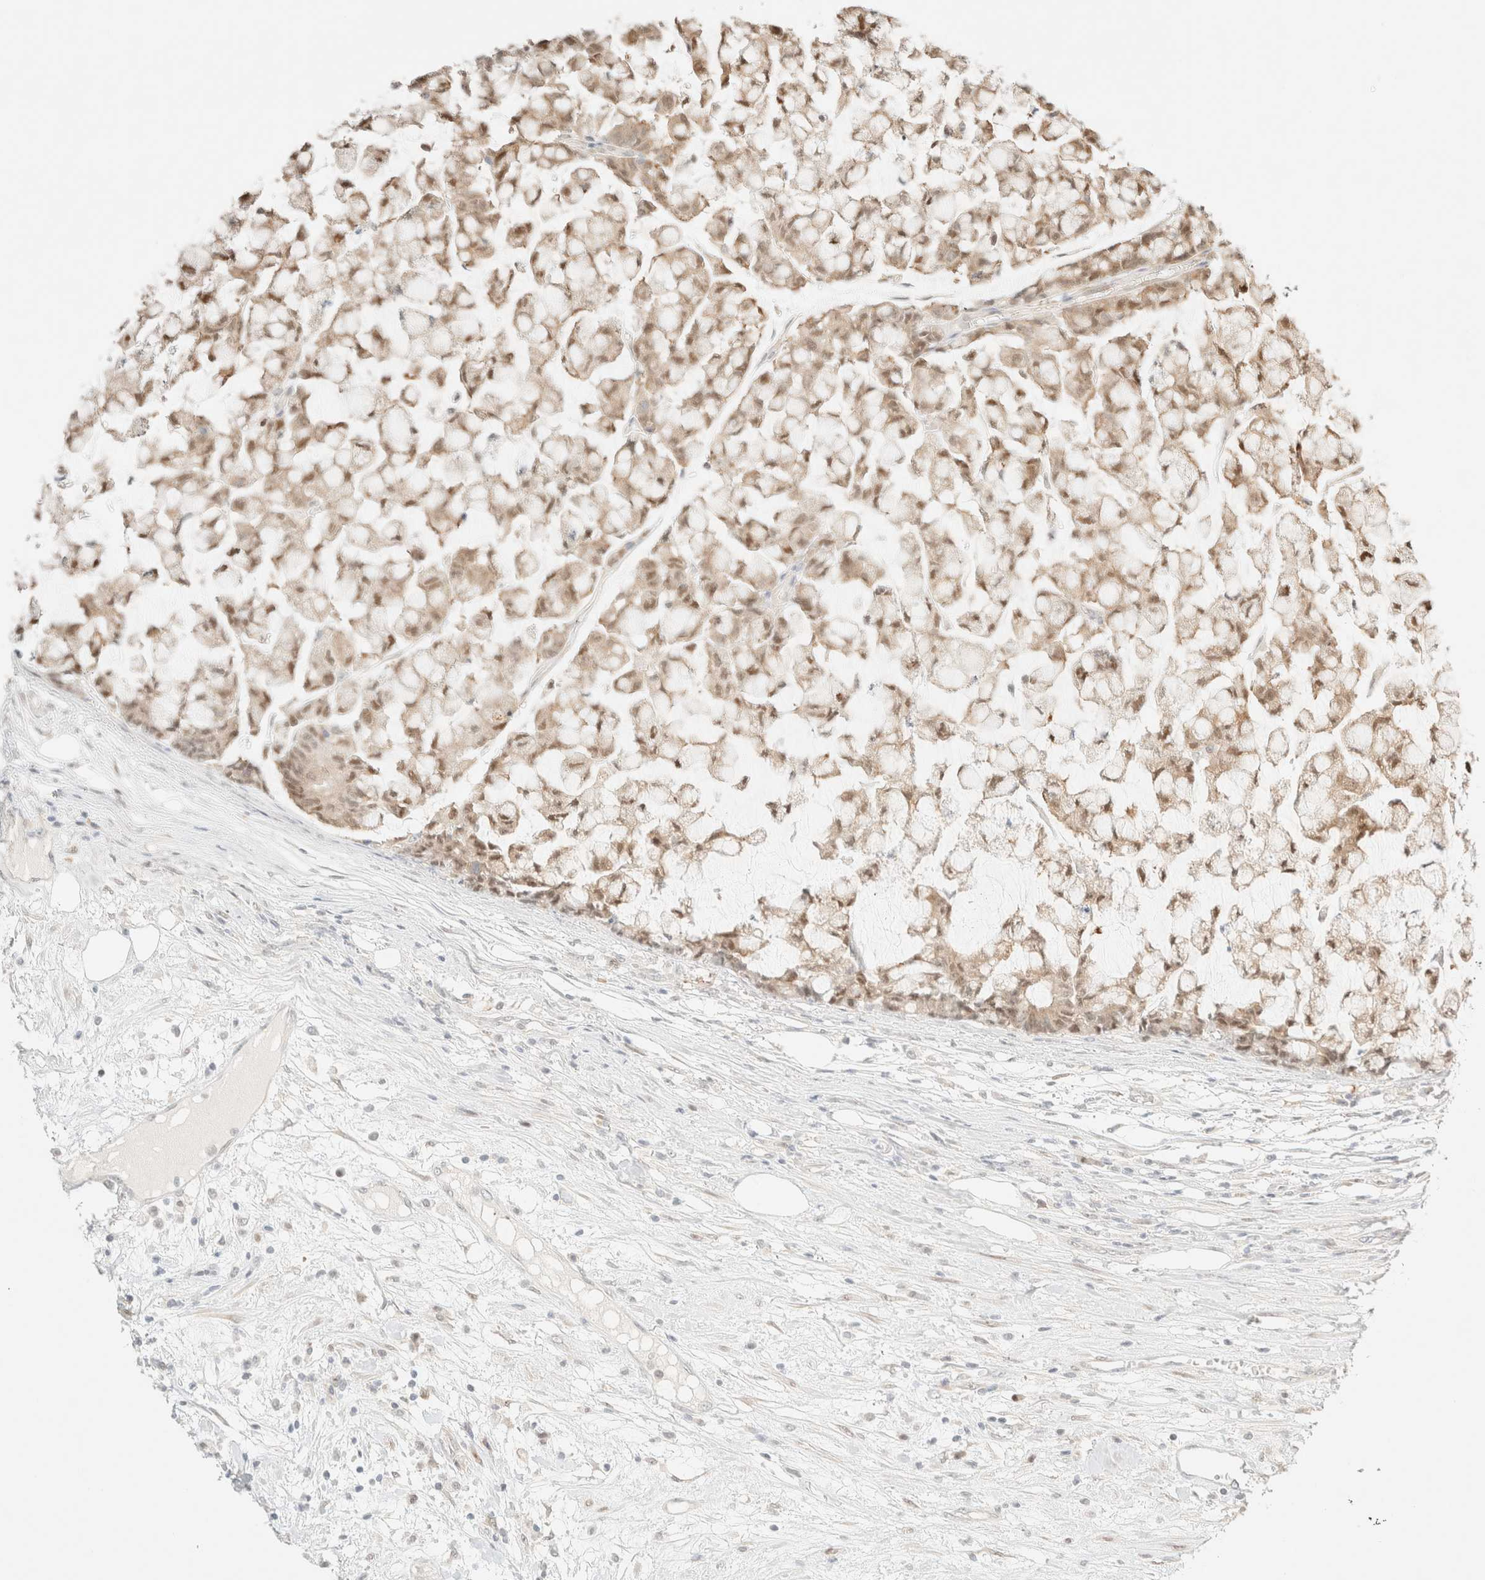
{"staining": {"intensity": "moderate", "quantity": ">75%", "location": "cytoplasmic/membranous,nuclear"}, "tissue": "colorectal cancer", "cell_type": "Tumor cells", "image_type": "cancer", "snomed": [{"axis": "morphology", "description": "Adenocarcinoma, NOS"}, {"axis": "topography", "description": "Colon"}], "caption": "High-magnification brightfield microscopy of colorectal adenocarcinoma stained with DAB (3,3'-diaminobenzidine) (brown) and counterstained with hematoxylin (blue). tumor cells exhibit moderate cytoplasmic/membranous and nuclear staining is seen in approximately>75% of cells. (DAB (3,3'-diaminobenzidine) IHC with brightfield microscopy, high magnification).", "gene": "TSR1", "patient": {"sex": "female", "age": 84}}